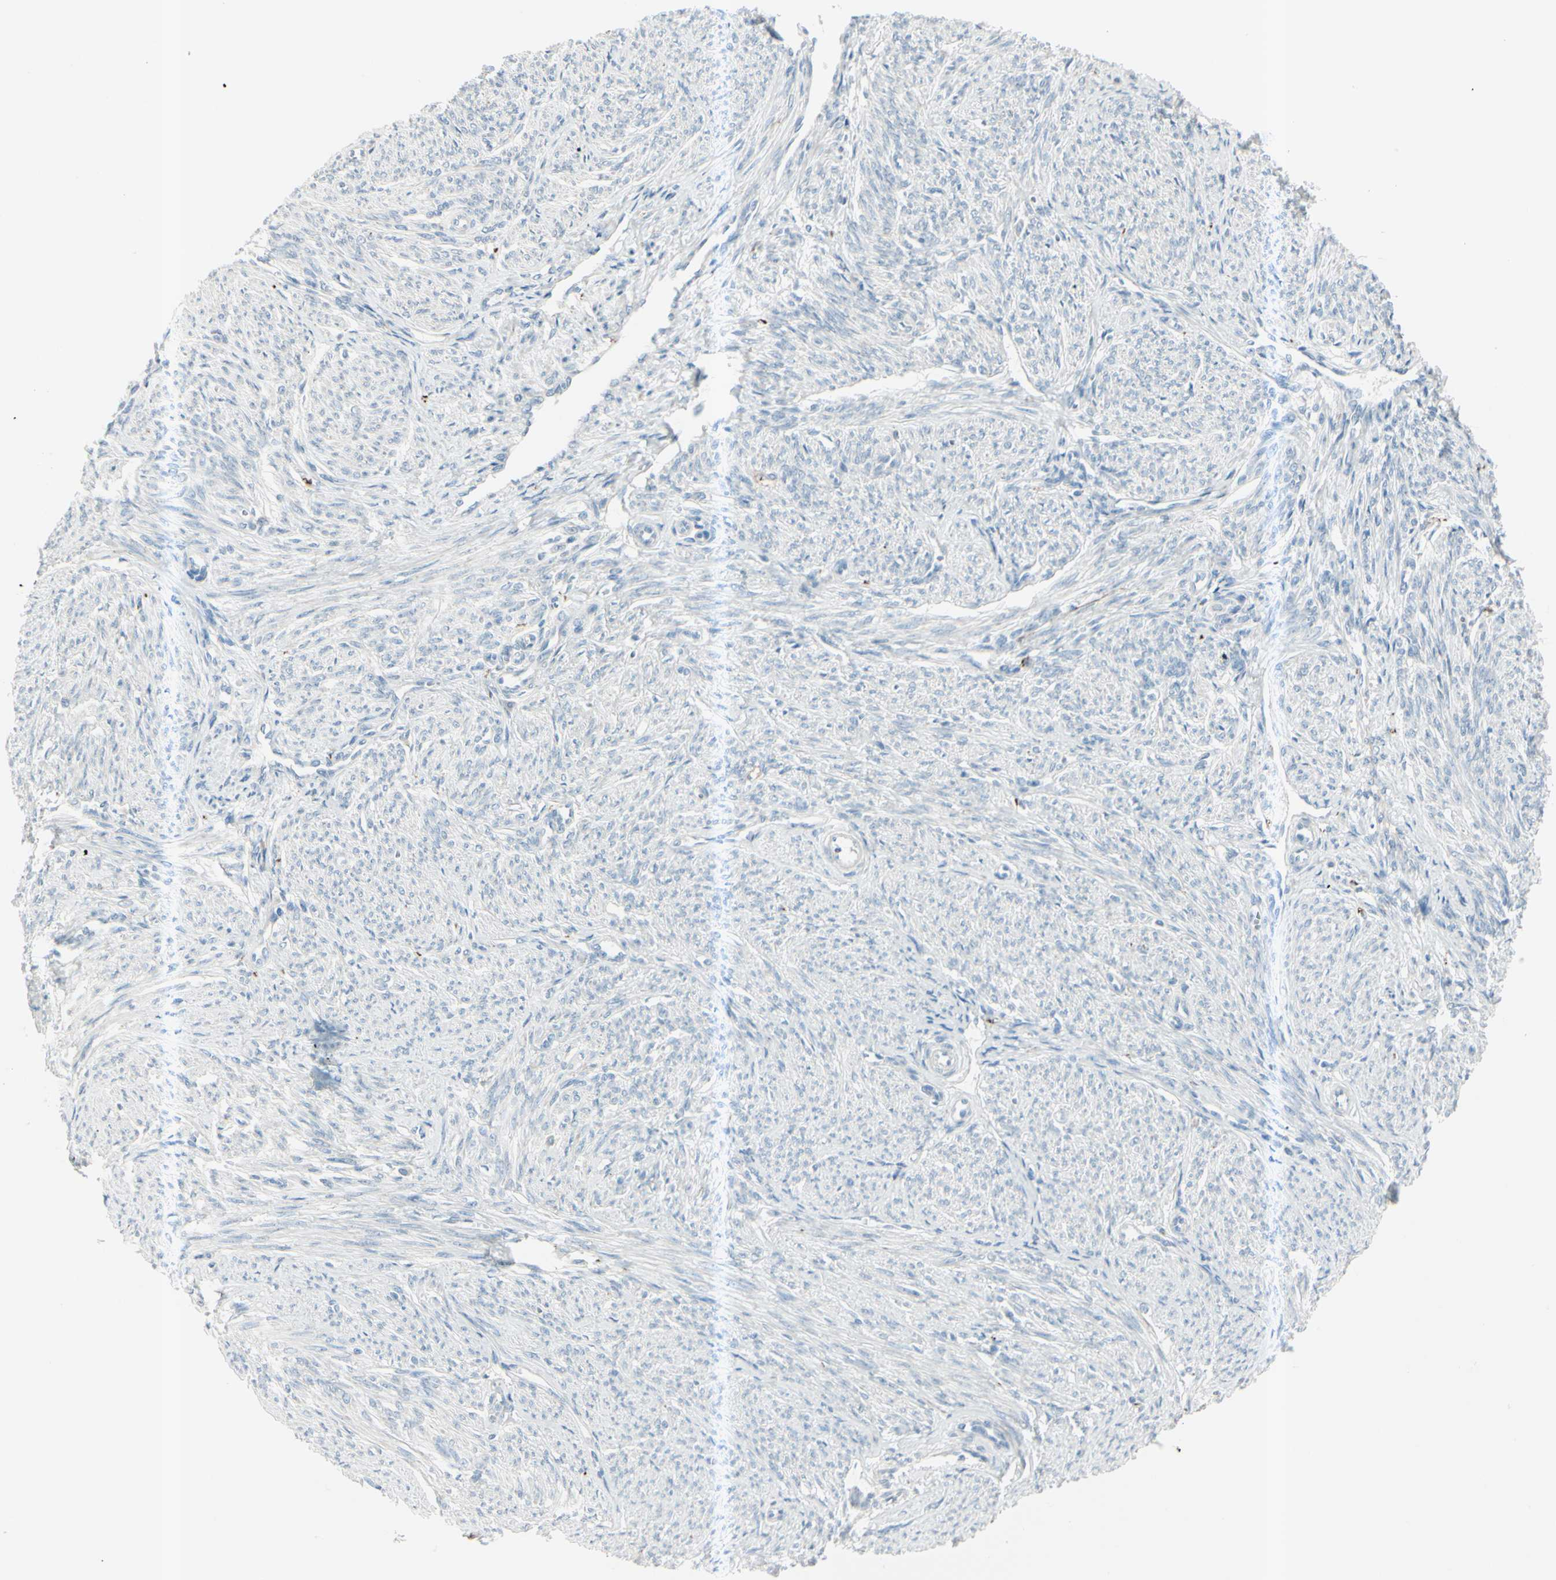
{"staining": {"intensity": "negative", "quantity": "none", "location": "none"}, "tissue": "smooth muscle", "cell_type": "Smooth muscle cells", "image_type": "normal", "snomed": [{"axis": "morphology", "description": "Normal tissue, NOS"}, {"axis": "topography", "description": "Smooth muscle"}], "caption": "IHC photomicrograph of normal smooth muscle: human smooth muscle stained with DAB displays no significant protein positivity in smooth muscle cells. (Immunohistochemistry, brightfield microscopy, high magnification).", "gene": "GPR34", "patient": {"sex": "female", "age": 65}}